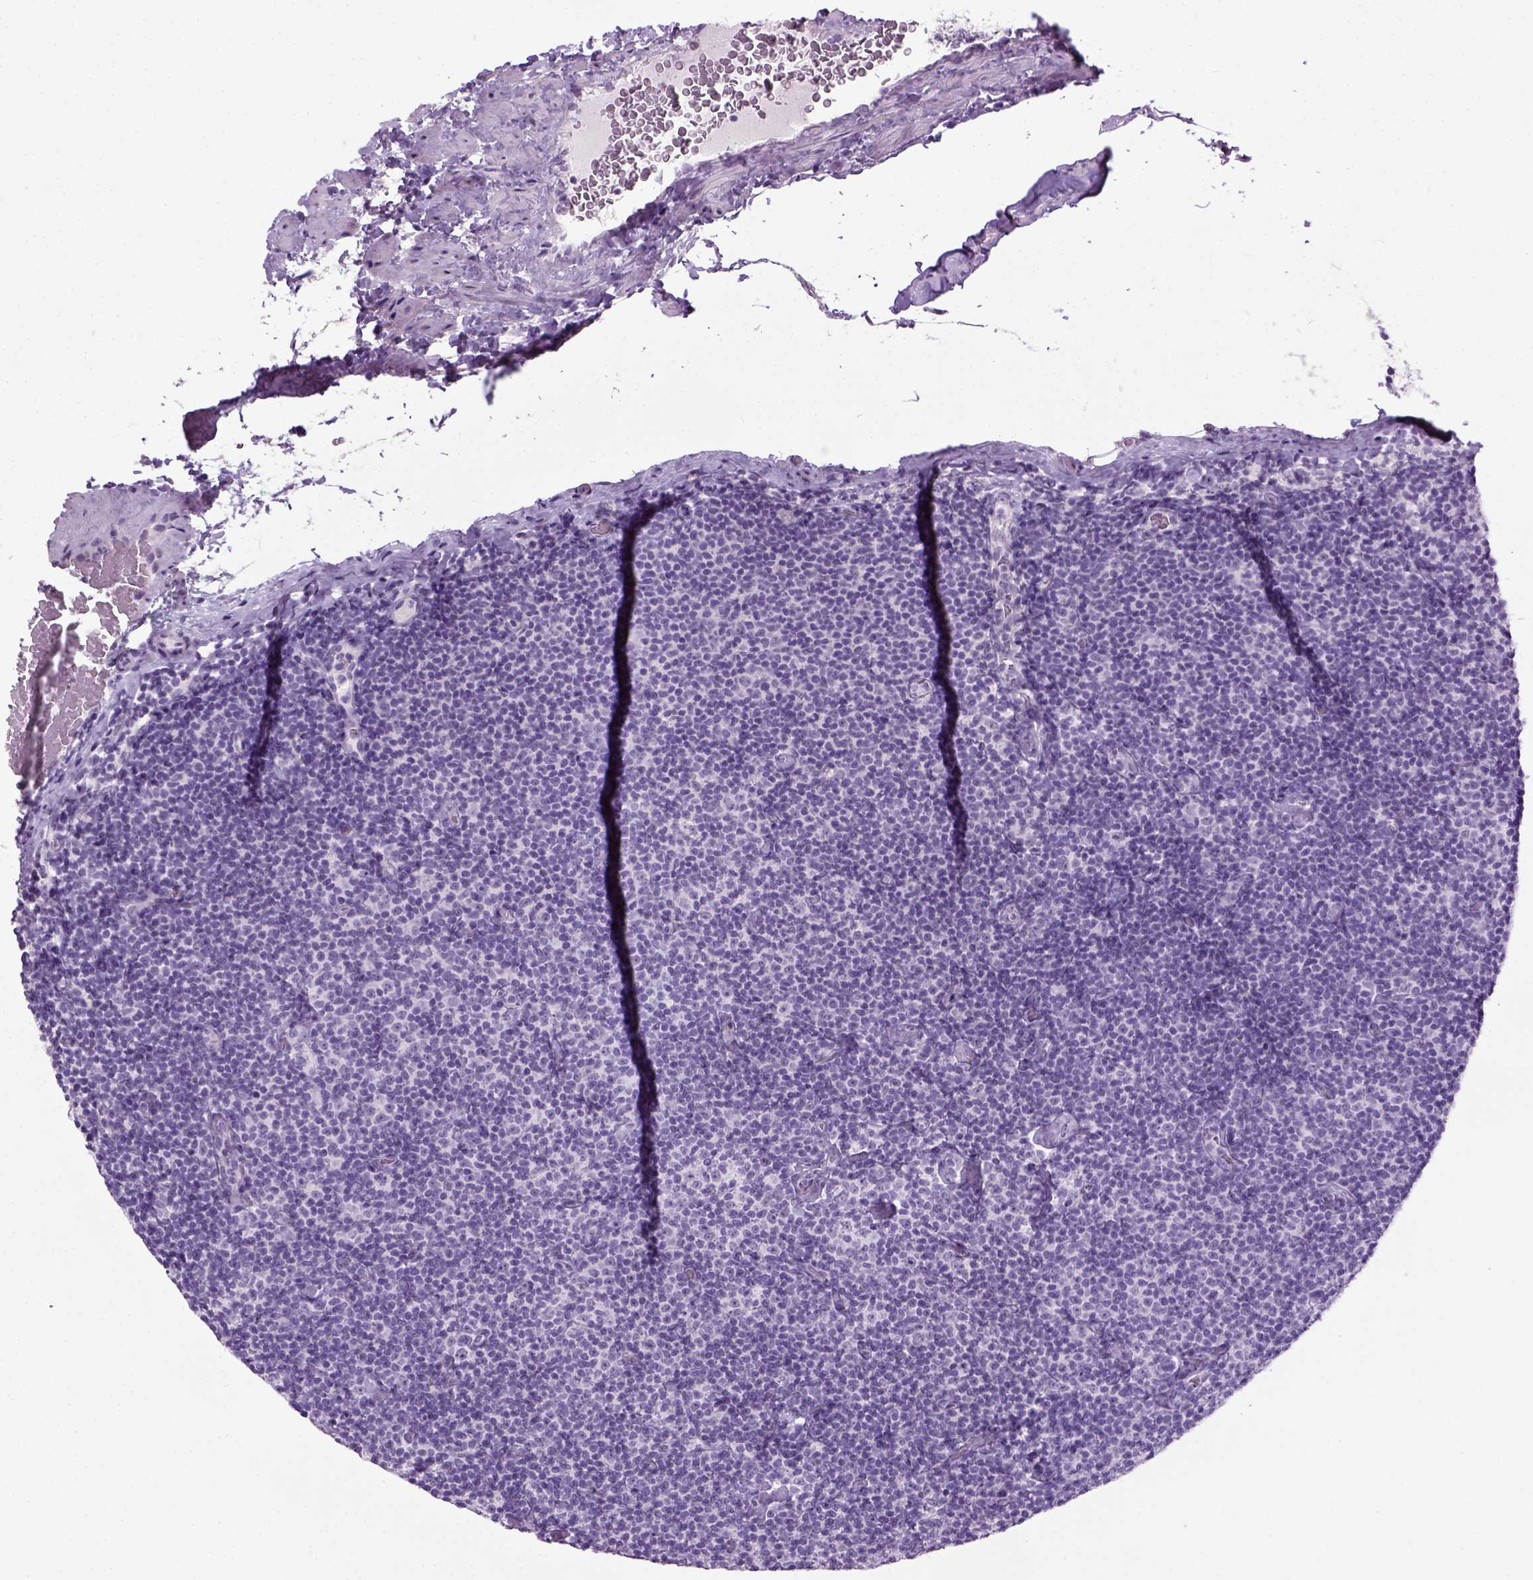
{"staining": {"intensity": "negative", "quantity": "none", "location": "none"}, "tissue": "lymphoma", "cell_type": "Tumor cells", "image_type": "cancer", "snomed": [{"axis": "morphology", "description": "Malignant lymphoma, non-Hodgkin's type, Low grade"}, {"axis": "topography", "description": "Lymph node"}], "caption": "Low-grade malignant lymphoma, non-Hodgkin's type was stained to show a protein in brown. There is no significant staining in tumor cells.", "gene": "GABRB2", "patient": {"sex": "male", "age": 81}}